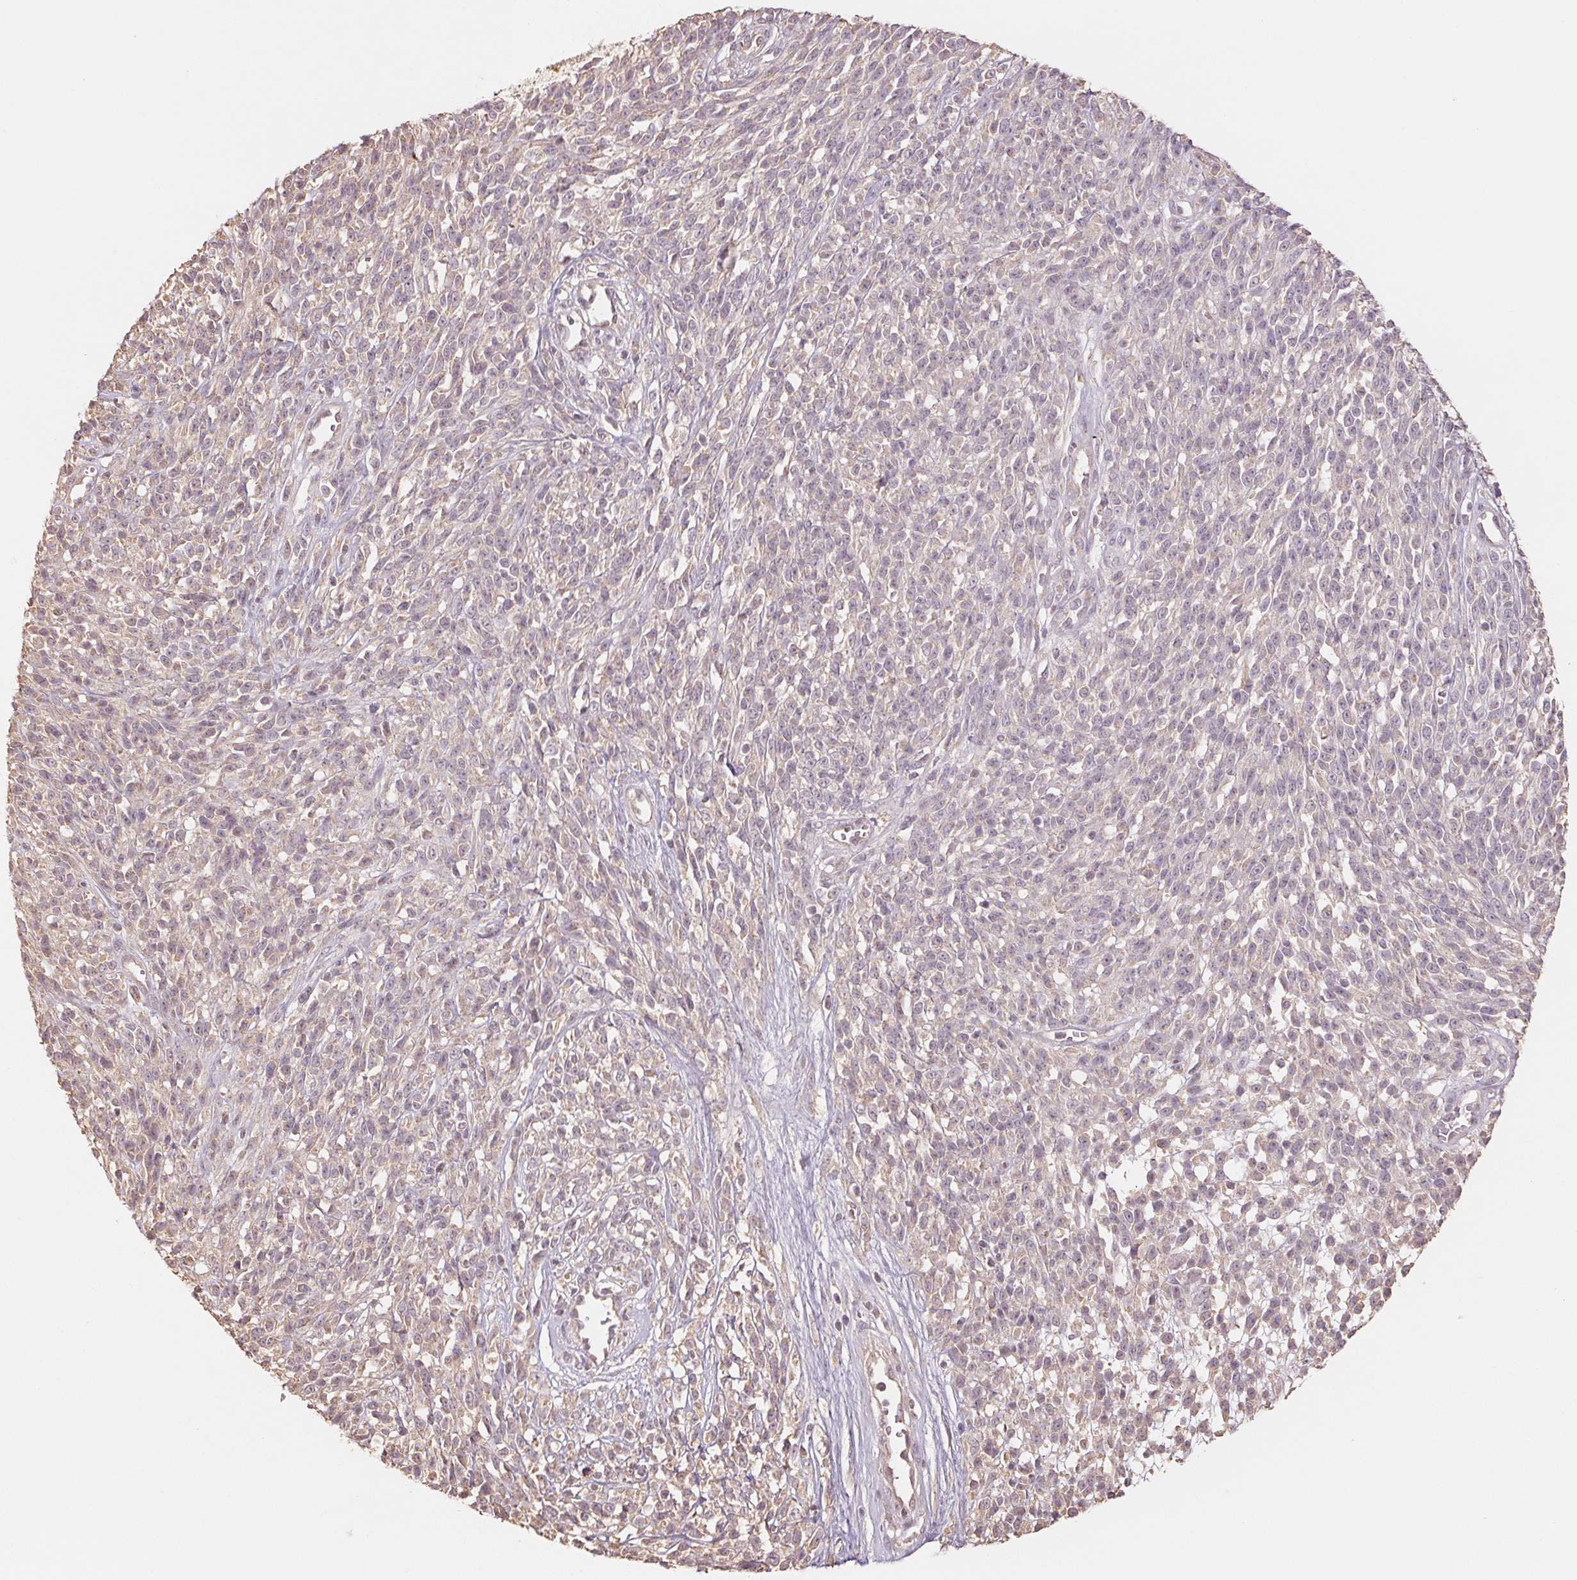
{"staining": {"intensity": "negative", "quantity": "none", "location": "none"}, "tissue": "melanoma", "cell_type": "Tumor cells", "image_type": "cancer", "snomed": [{"axis": "morphology", "description": "Malignant melanoma, NOS"}, {"axis": "topography", "description": "Skin"}, {"axis": "topography", "description": "Skin of trunk"}], "caption": "A micrograph of malignant melanoma stained for a protein displays no brown staining in tumor cells.", "gene": "COX14", "patient": {"sex": "male", "age": 74}}